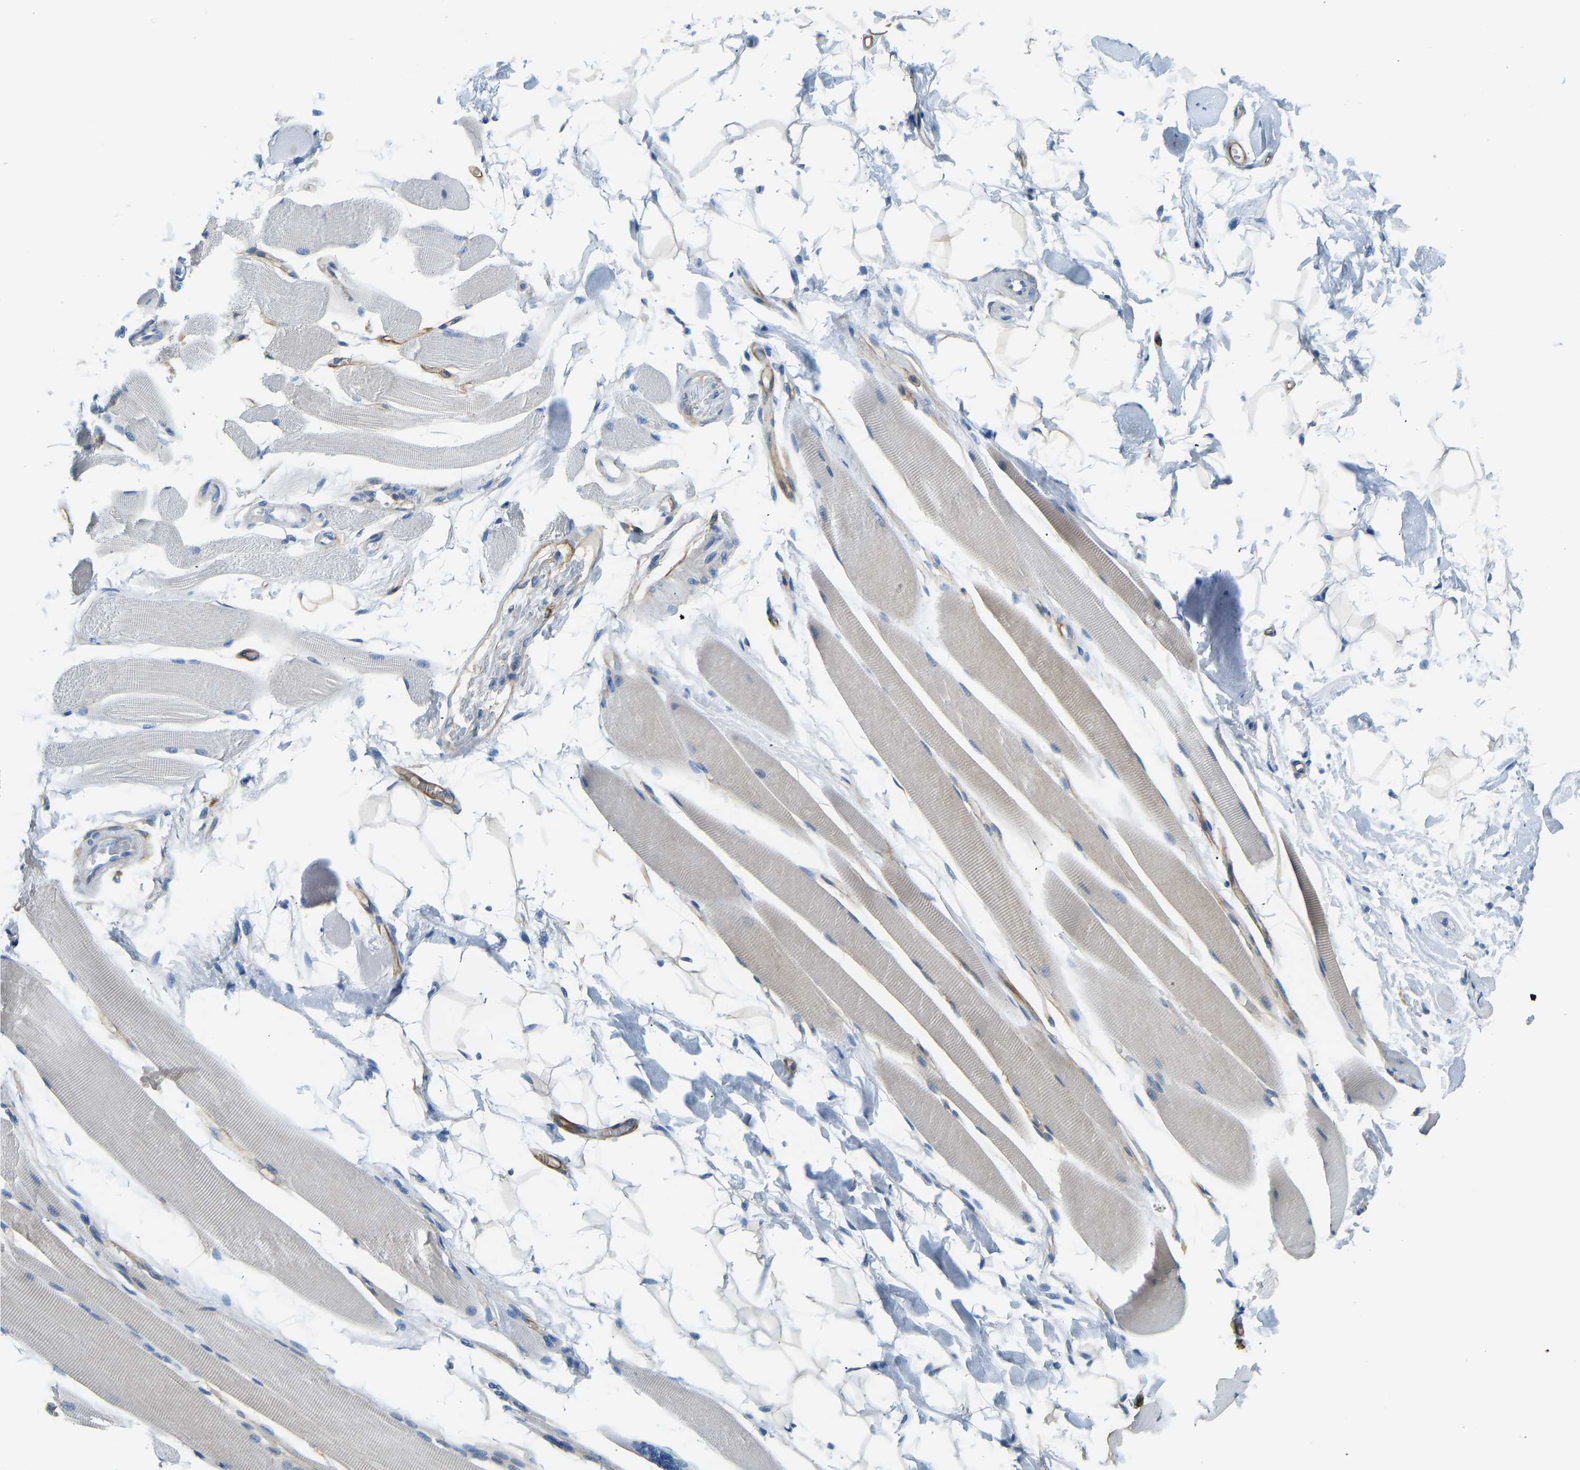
{"staining": {"intensity": "weak", "quantity": "25%-75%", "location": "cytoplasmic/membranous"}, "tissue": "skeletal muscle", "cell_type": "Myocytes", "image_type": "normal", "snomed": [{"axis": "morphology", "description": "Normal tissue, NOS"}, {"axis": "topography", "description": "Skeletal muscle"}, {"axis": "topography", "description": "Peripheral nerve tissue"}], "caption": "Skeletal muscle stained with a brown dye exhibits weak cytoplasmic/membranous positive expression in approximately 25%-75% of myocytes.", "gene": "COL15A1", "patient": {"sex": "female", "age": 84}}